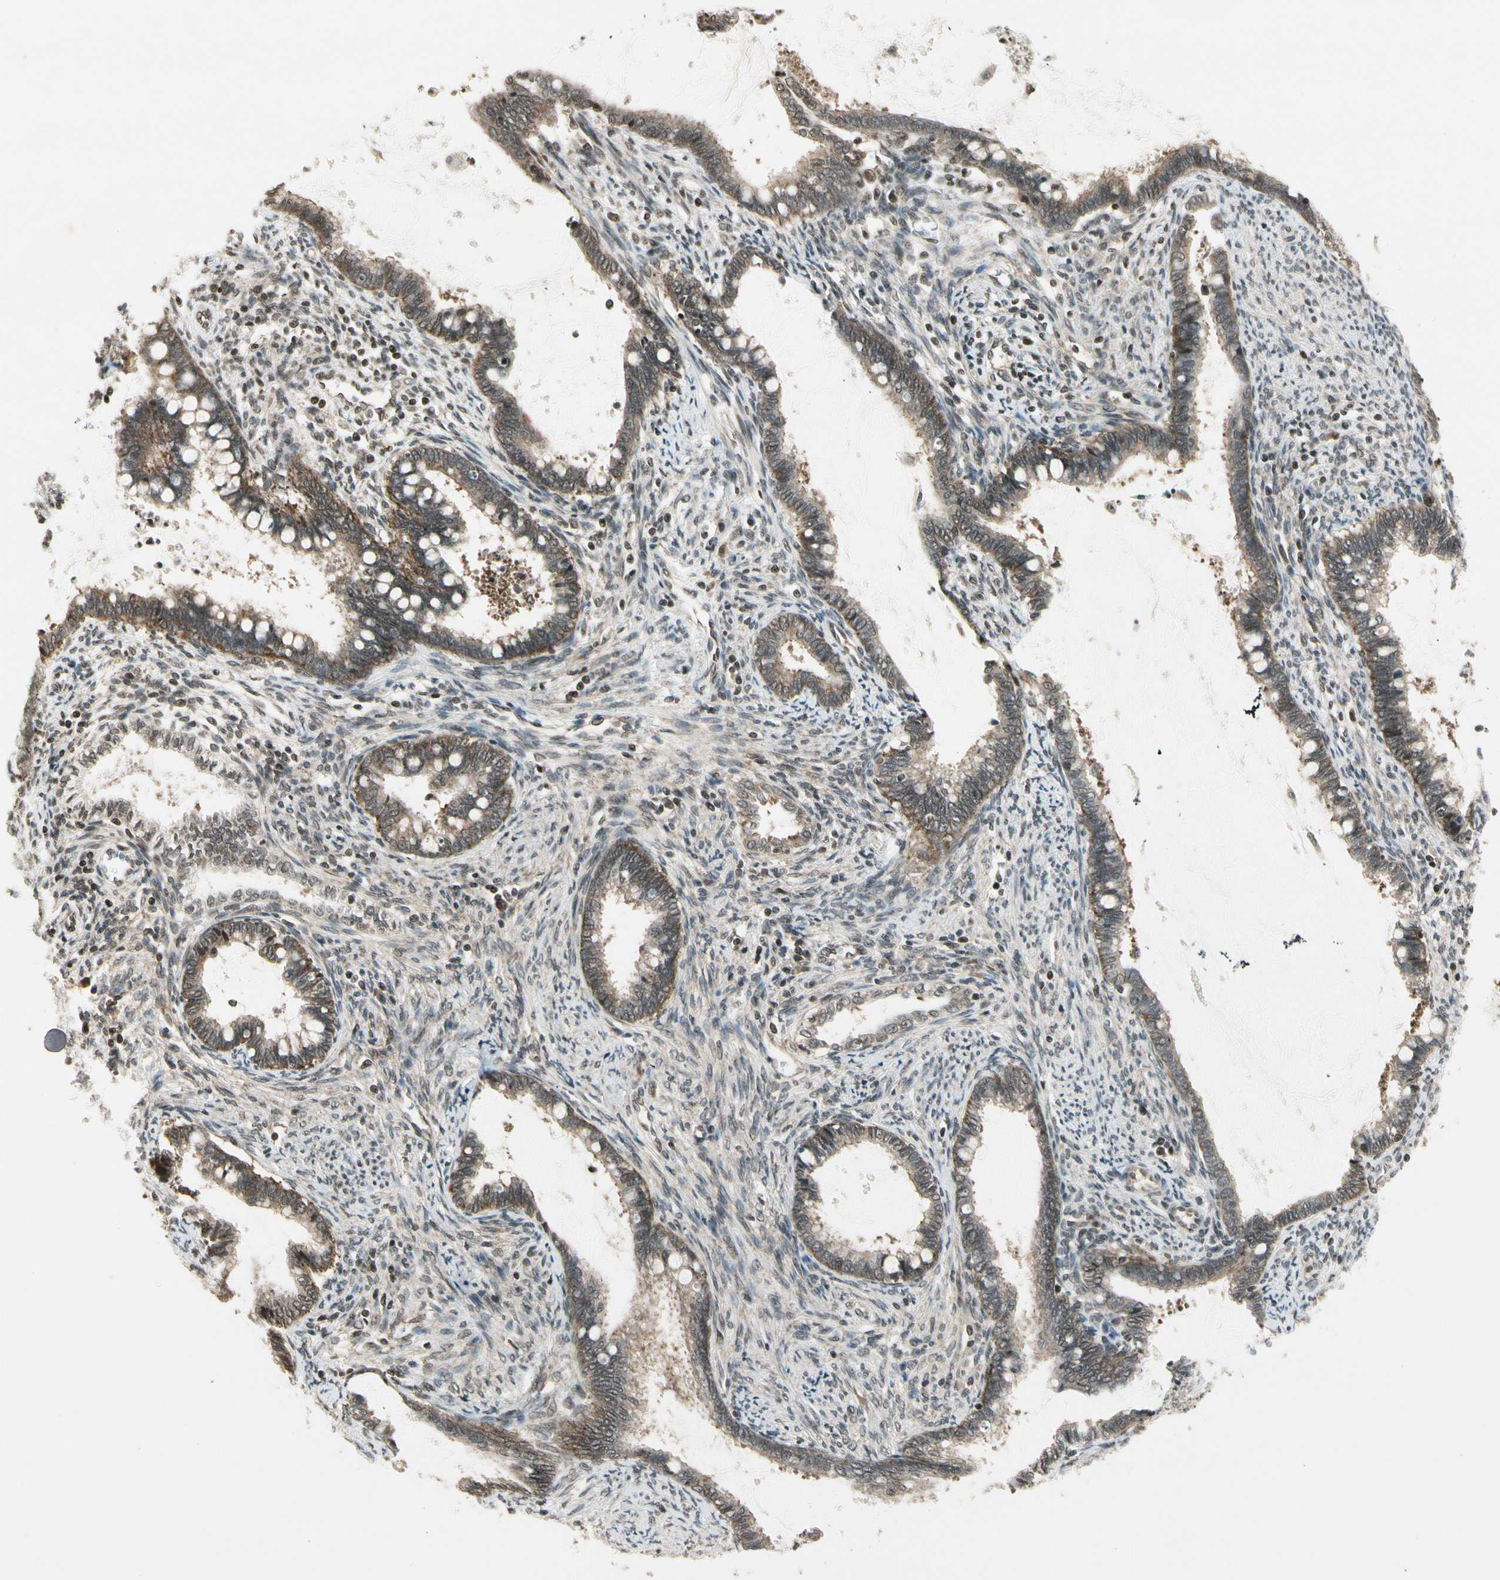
{"staining": {"intensity": "moderate", "quantity": "25%-75%", "location": "cytoplasmic/membranous"}, "tissue": "cervical cancer", "cell_type": "Tumor cells", "image_type": "cancer", "snomed": [{"axis": "morphology", "description": "Adenocarcinoma, NOS"}, {"axis": "topography", "description": "Cervix"}], "caption": "Brown immunohistochemical staining in human adenocarcinoma (cervical) shows moderate cytoplasmic/membranous expression in about 25%-75% of tumor cells.", "gene": "SMN2", "patient": {"sex": "female", "age": 44}}